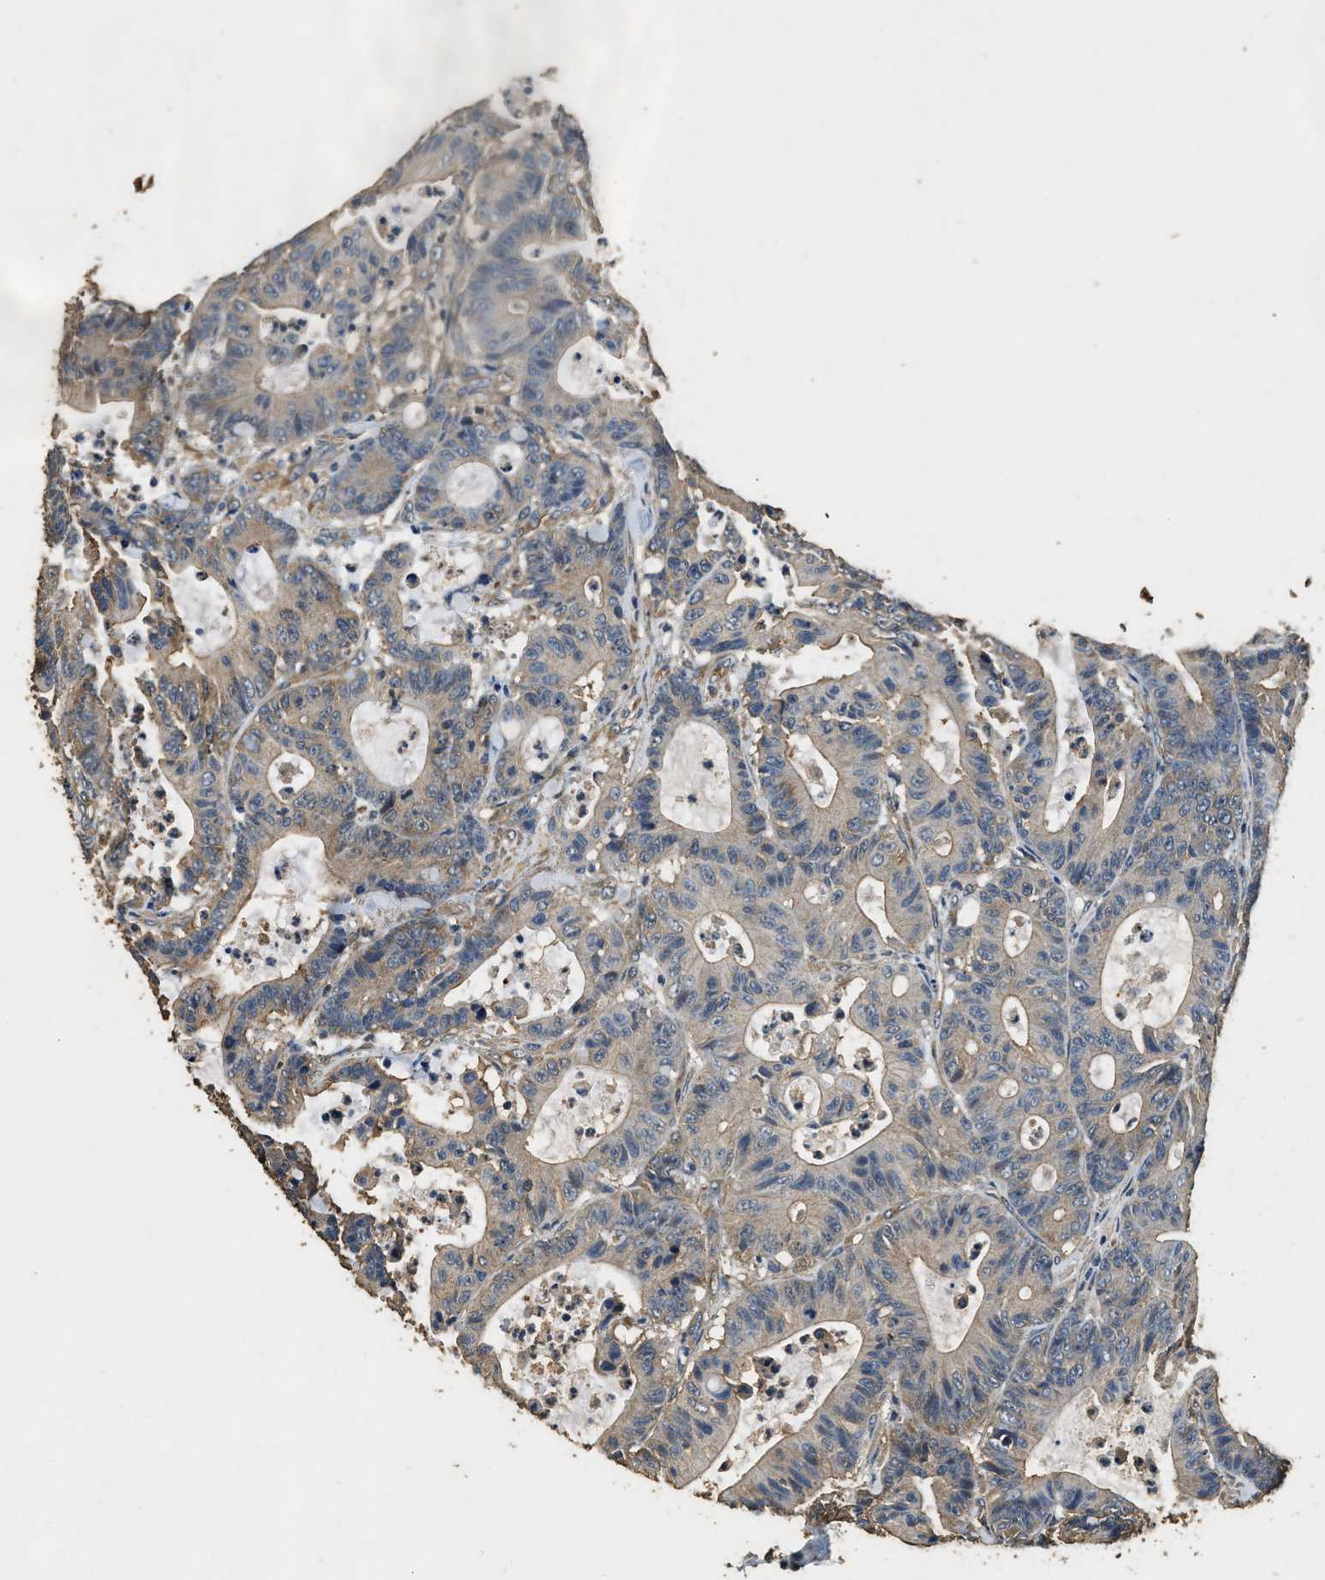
{"staining": {"intensity": "weak", "quantity": "25%-75%", "location": "cytoplasmic/membranous"}, "tissue": "colorectal cancer", "cell_type": "Tumor cells", "image_type": "cancer", "snomed": [{"axis": "morphology", "description": "Adenocarcinoma, NOS"}, {"axis": "topography", "description": "Colon"}], "caption": "DAB immunohistochemical staining of colorectal adenocarcinoma shows weak cytoplasmic/membranous protein staining in about 25%-75% of tumor cells.", "gene": "MIB1", "patient": {"sex": "female", "age": 84}}